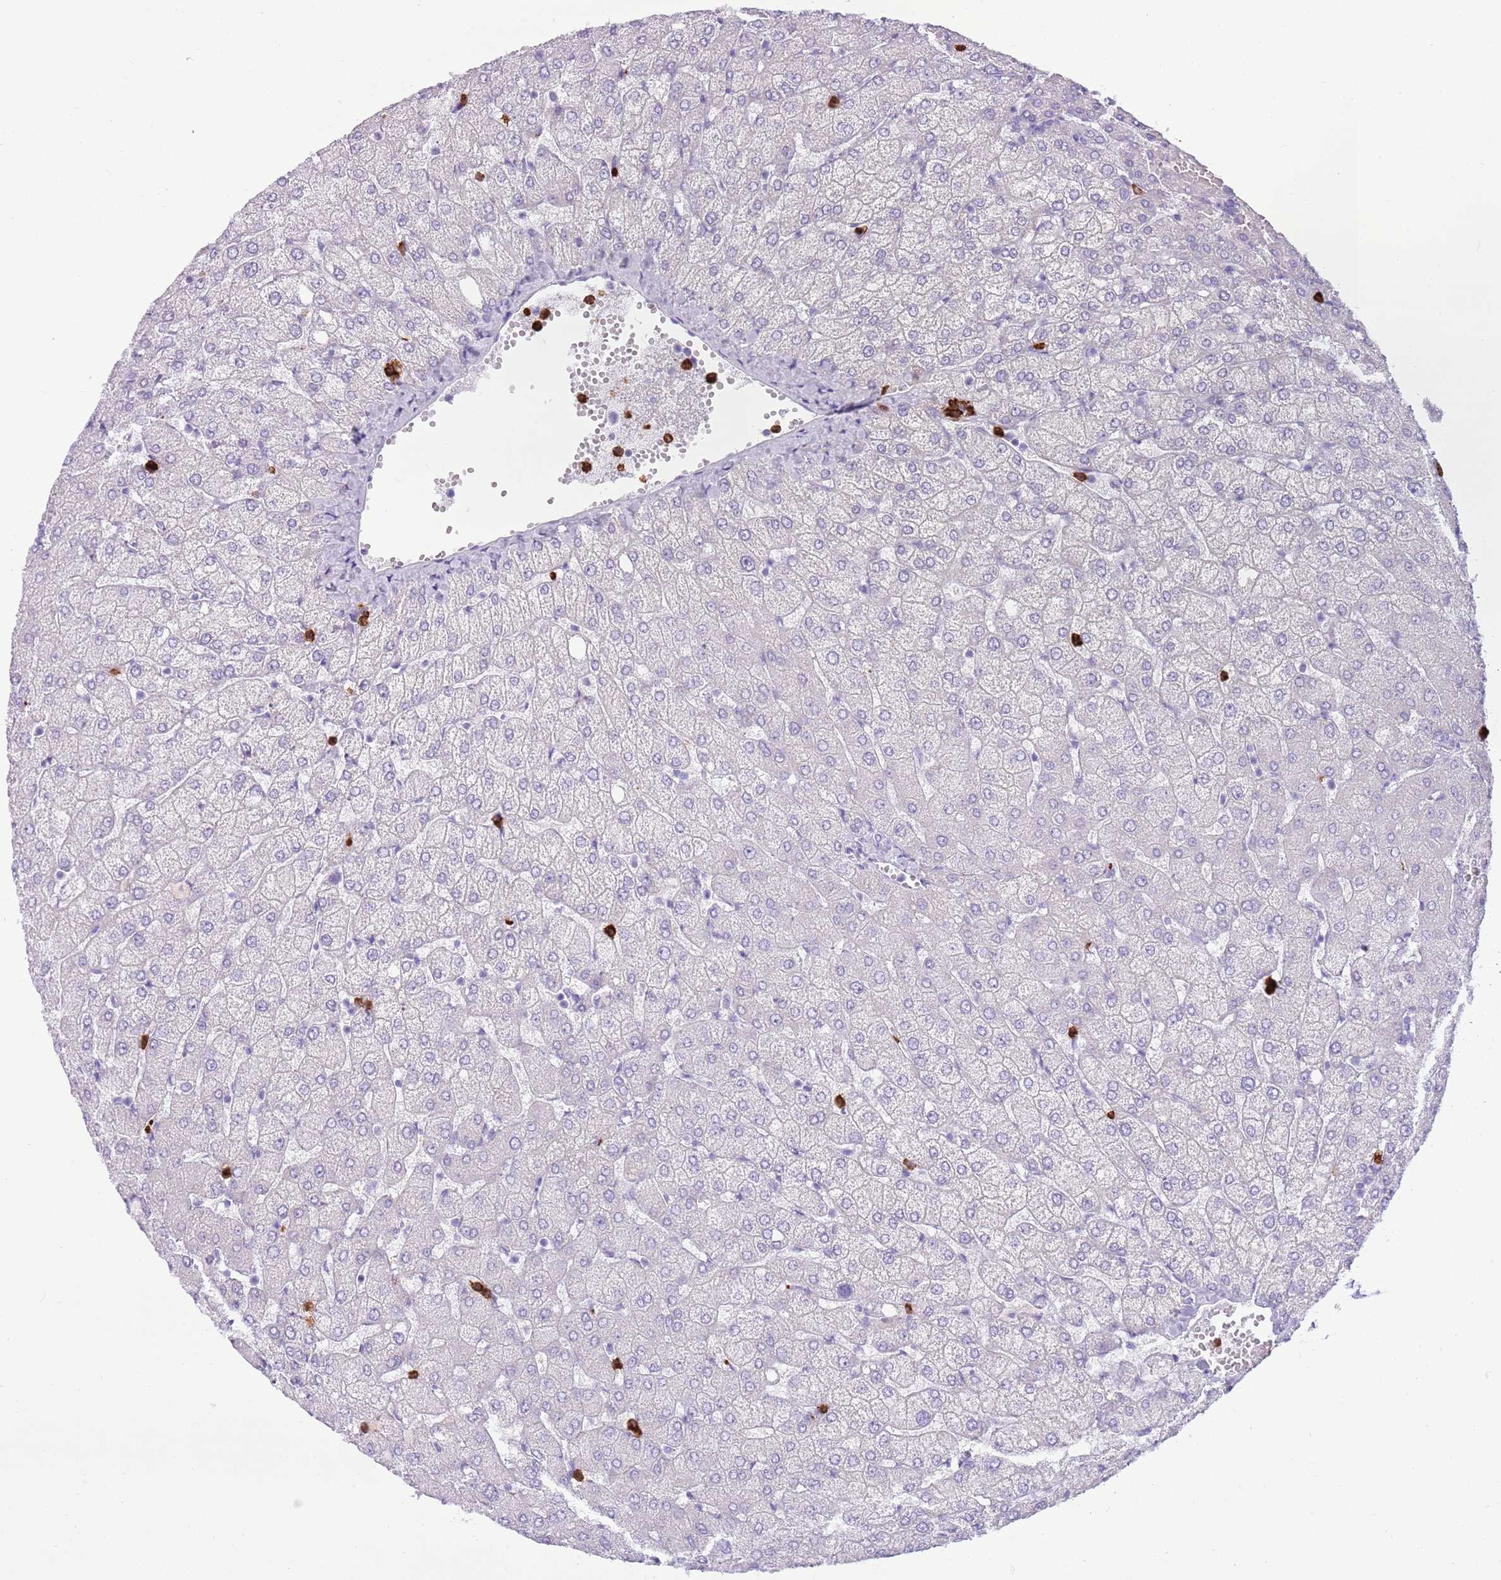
{"staining": {"intensity": "negative", "quantity": "none", "location": "none"}, "tissue": "liver", "cell_type": "Cholangiocytes", "image_type": "normal", "snomed": [{"axis": "morphology", "description": "Normal tissue, NOS"}, {"axis": "topography", "description": "Liver"}], "caption": "Unremarkable liver was stained to show a protein in brown. There is no significant staining in cholangiocytes. Nuclei are stained in blue.", "gene": "CD177", "patient": {"sex": "female", "age": 54}}